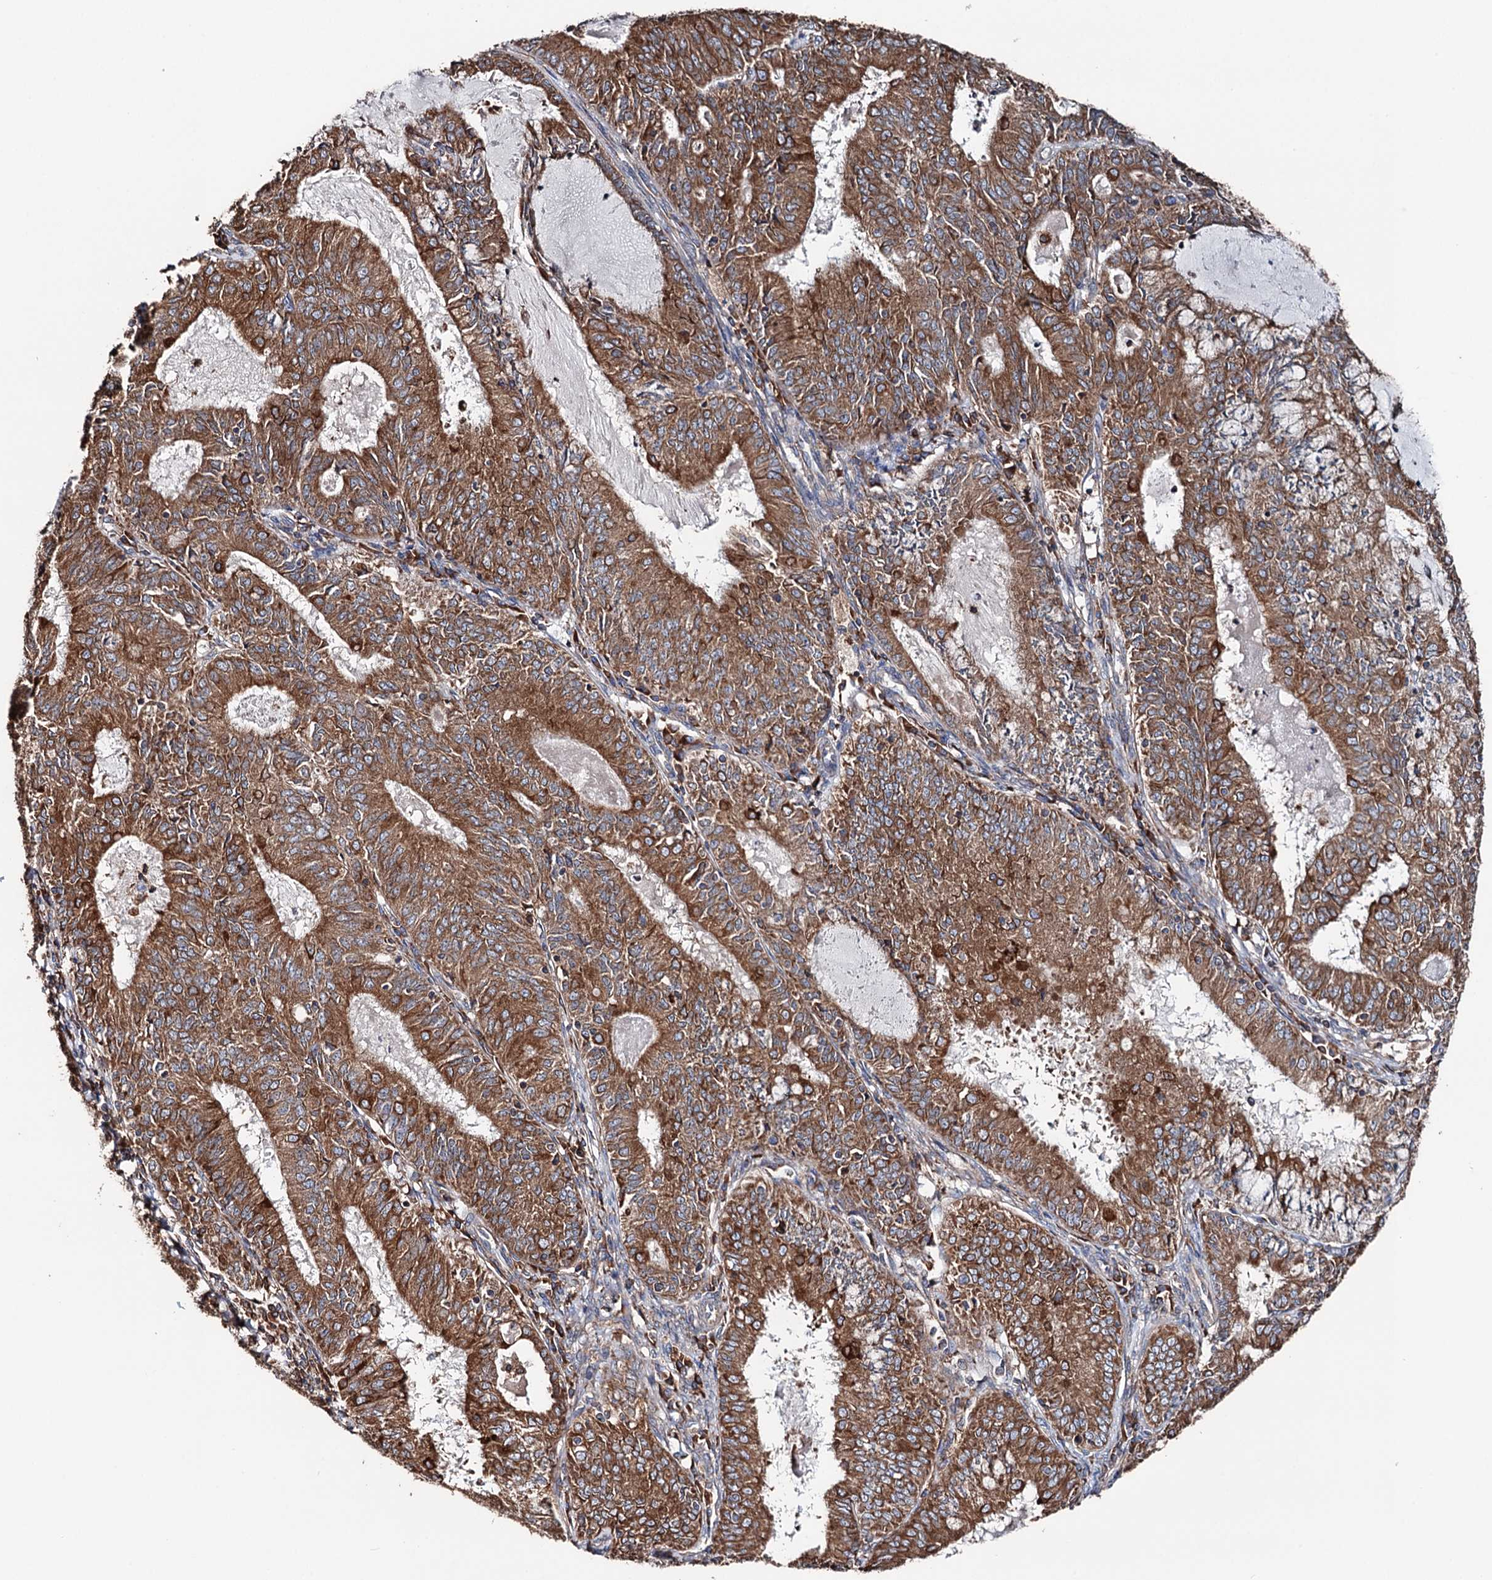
{"staining": {"intensity": "moderate", "quantity": ">75%", "location": "cytoplasmic/membranous"}, "tissue": "endometrial cancer", "cell_type": "Tumor cells", "image_type": "cancer", "snomed": [{"axis": "morphology", "description": "Adenocarcinoma, NOS"}, {"axis": "topography", "description": "Endometrium"}], "caption": "Immunohistochemistry image of neoplastic tissue: human adenocarcinoma (endometrial) stained using immunohistochemistry shows medium levels of moderate protein expression localized specifically in the cytoplasmic/membranous of tumor cells, appearing as a cytoplasmic/membranous brown color.", "gene": "ERP29", "patient": {"sex": "female", "age": 57}}